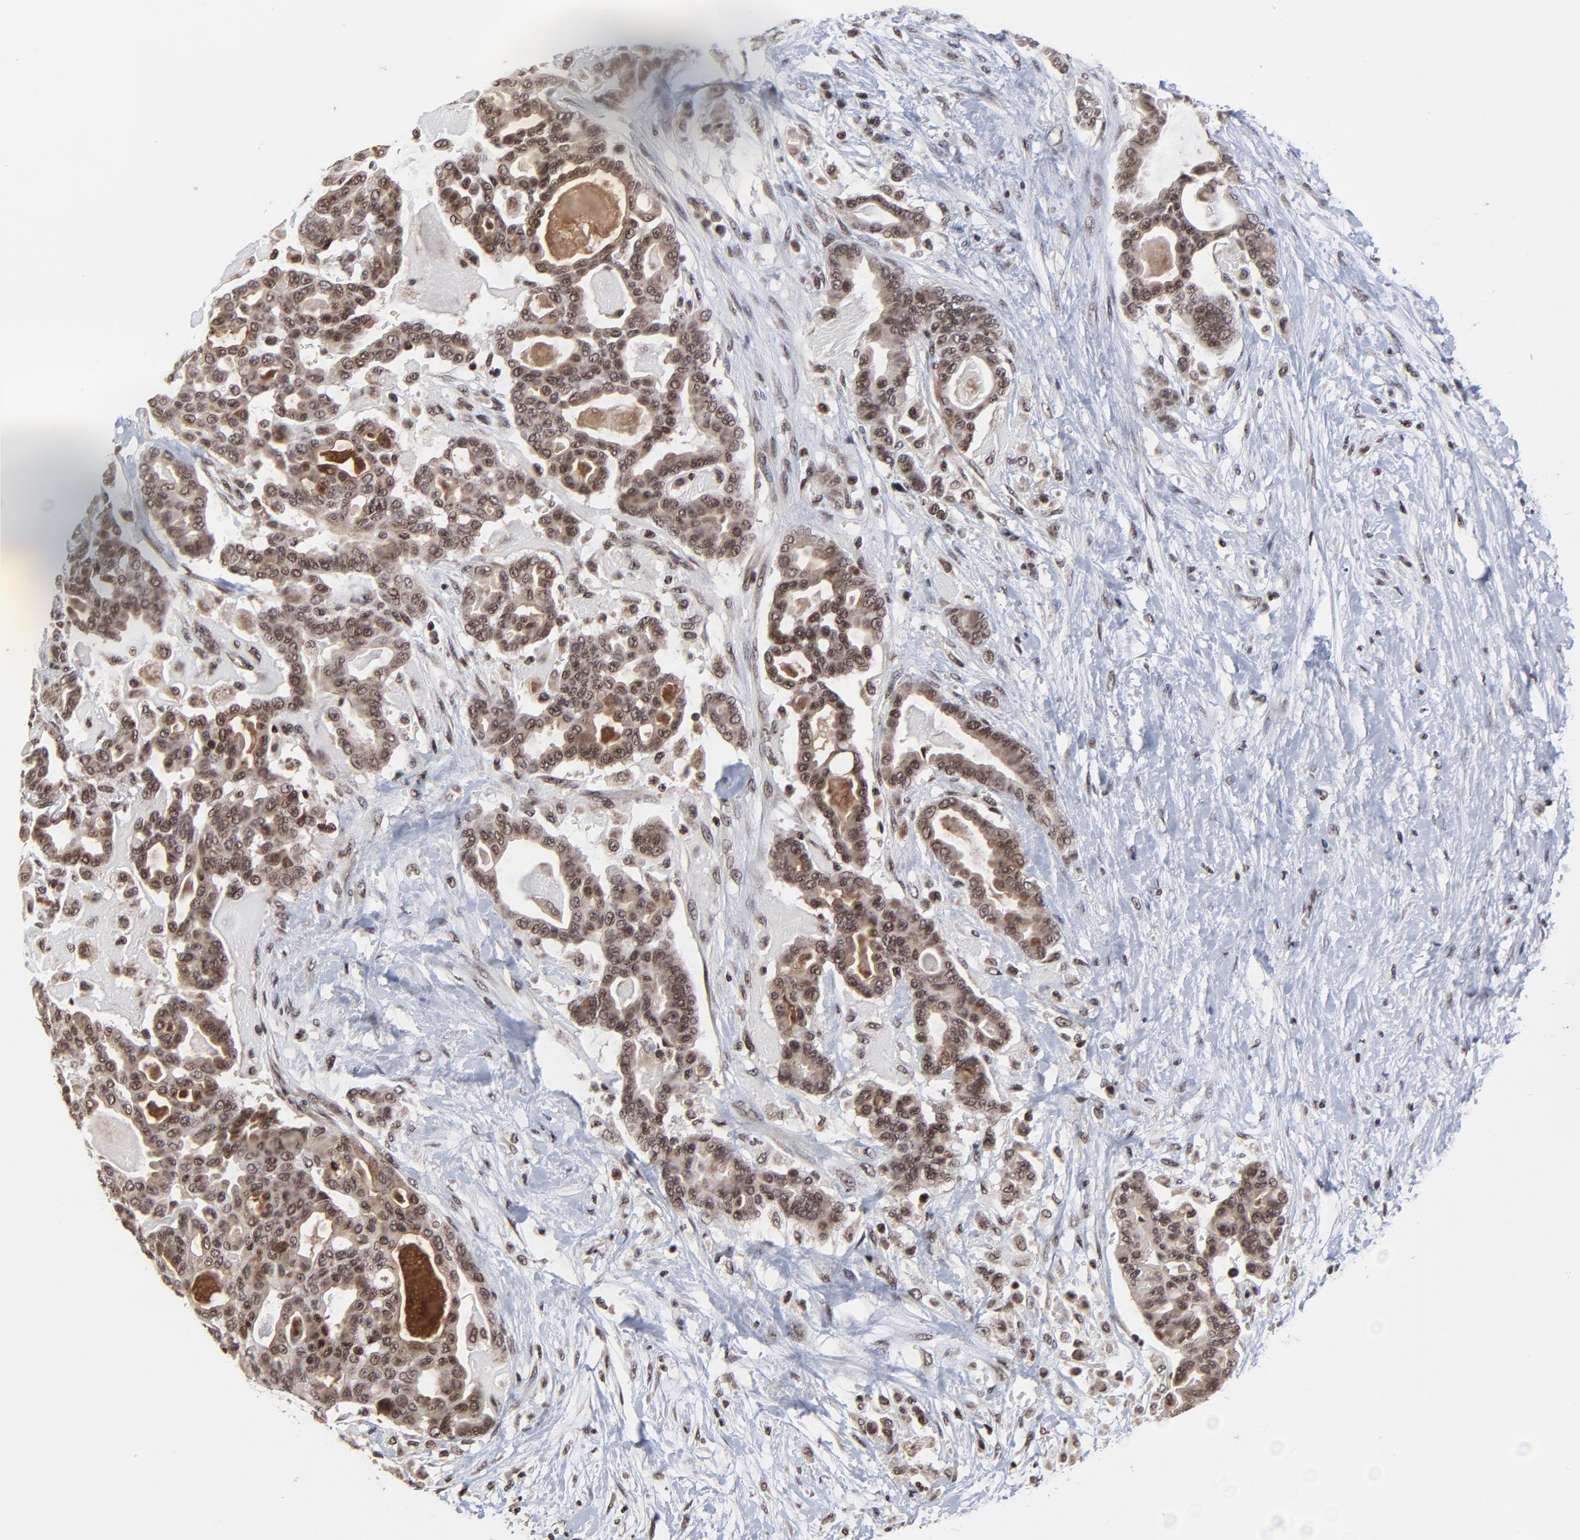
{"staining": {"intensity": "moderate", "quantity": ">75%", "location": "cytoplasmic/membranous,nuclear"}, "tissue": "pancreatic cancer", "cell_type": "Tumor cells", "image_type": "cancer", "snomed": [{"axis": "morphology", "description": "Adenocarcinoma, NOS"}, {"axis": "topography", "description": "Pancreas"}], "caption": "Immunohistochemistry staining of pancreatic cancer, which exhibits medium levels of moderate cytoplasmic/membranous and nuclear staining in about >75% of tumor cells indicating moderate cytoplasmic/membranous and nuclear protein expression. The staining was performed using DAB (3,3'-diaminobenzidine) (brown) for protein detection and nuclei were counterstained in hematoxylin (blue).", "gene": "ZNF777", "patient": {"sex": "male", "age": 63}}